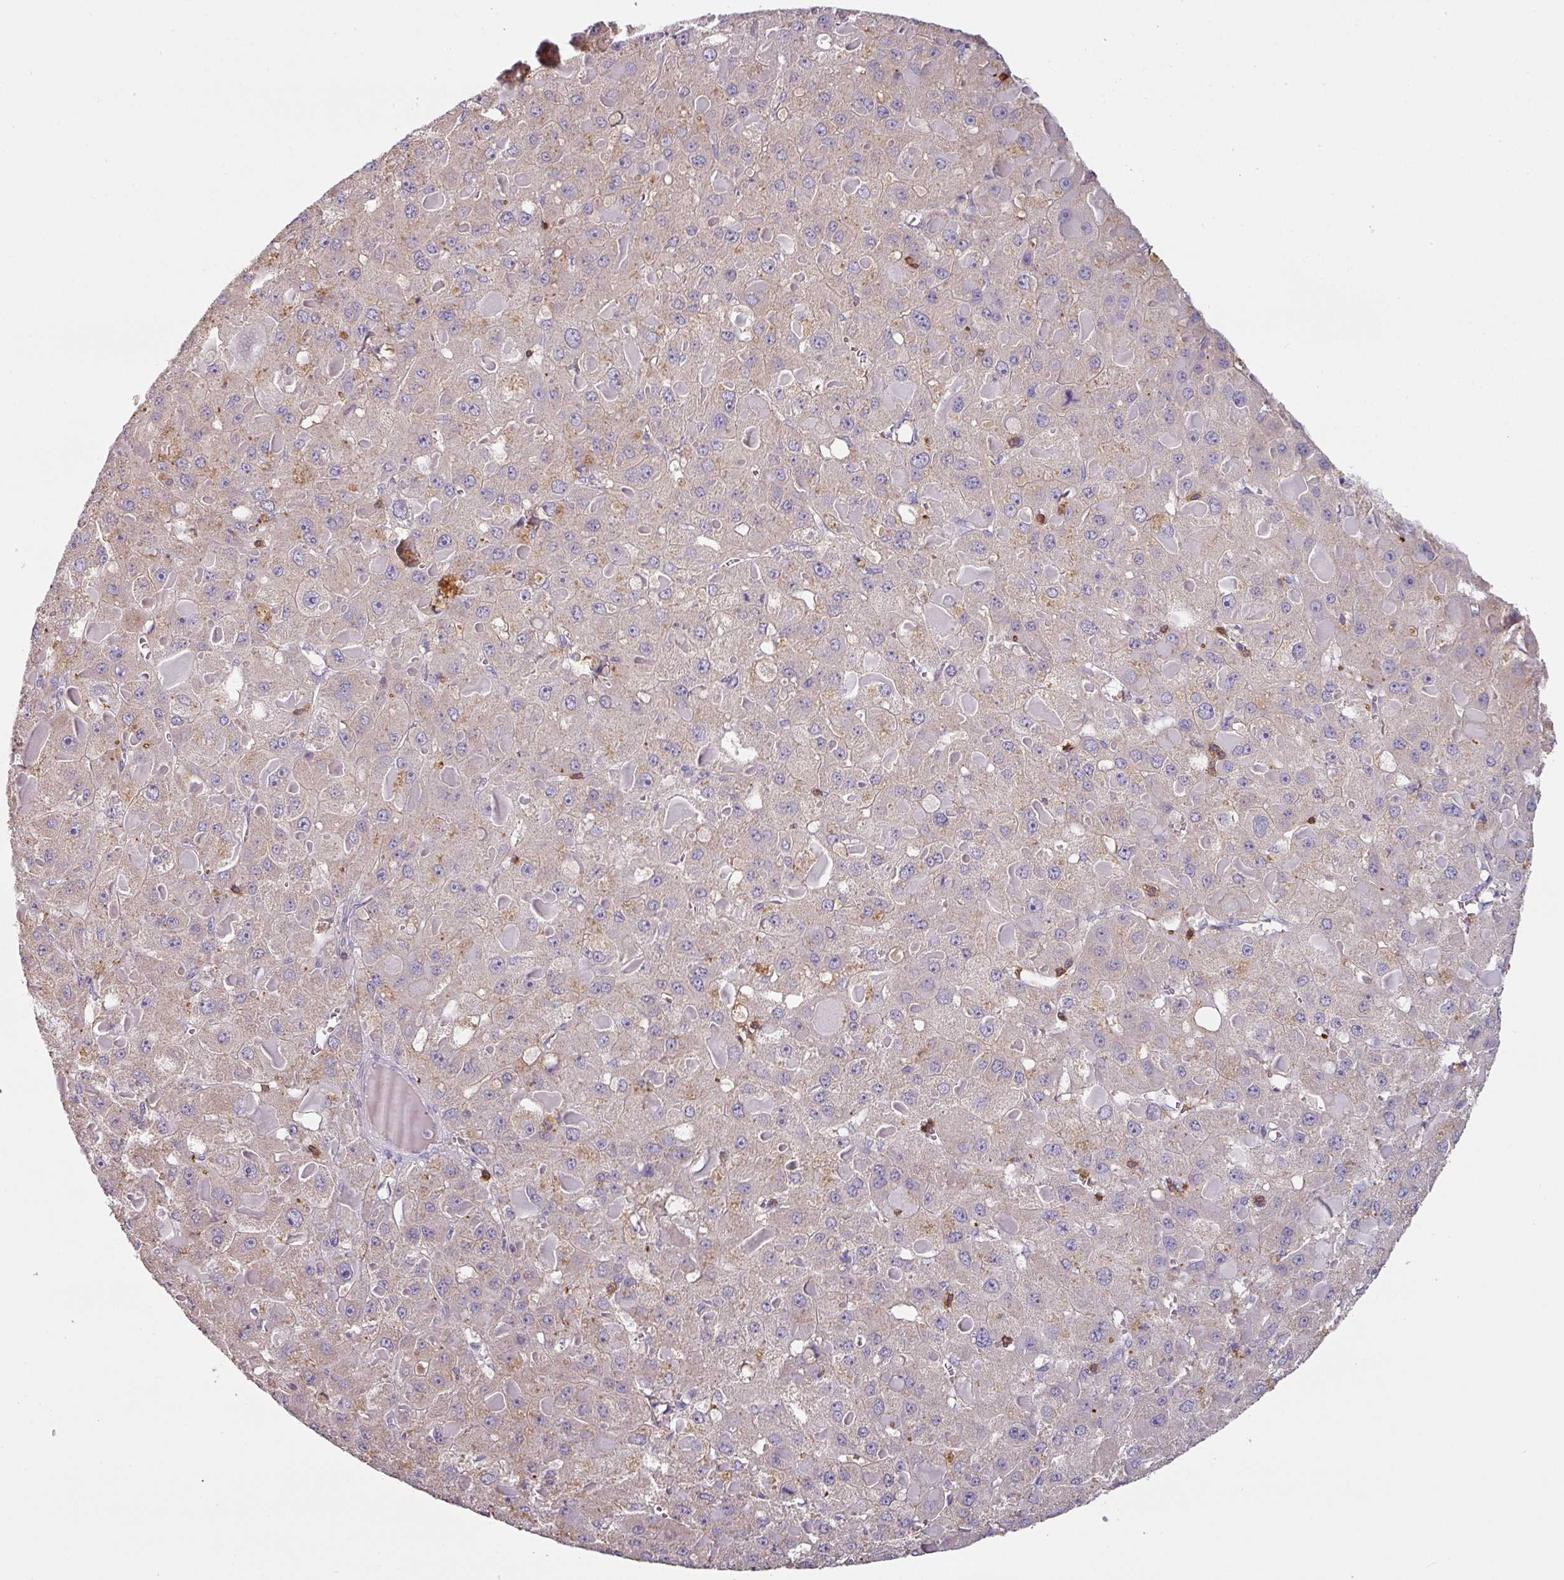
{"staining": {"intensity": "weak", "quantity": "25%-75%", "location": "cytoplasmic/membranous"}, "tissue": "liver cancer", "cell_type": "Tumor cells", "image_type": "cancer", "snomed": [{"axis": "morphology", "description": "Carcinoma, Hepatocellular, NOS"}, {"axis": "topography", "description": "Liver"}], "caption": "A high-resolution photomicrograph shows IHC staining of liver cancer, which reveals weak cytoplasmic/membranous staining in approximately 25%-75% of tumor cells.", "gene": "CD3G", "patient": {"sex": "female", "age": 73}}